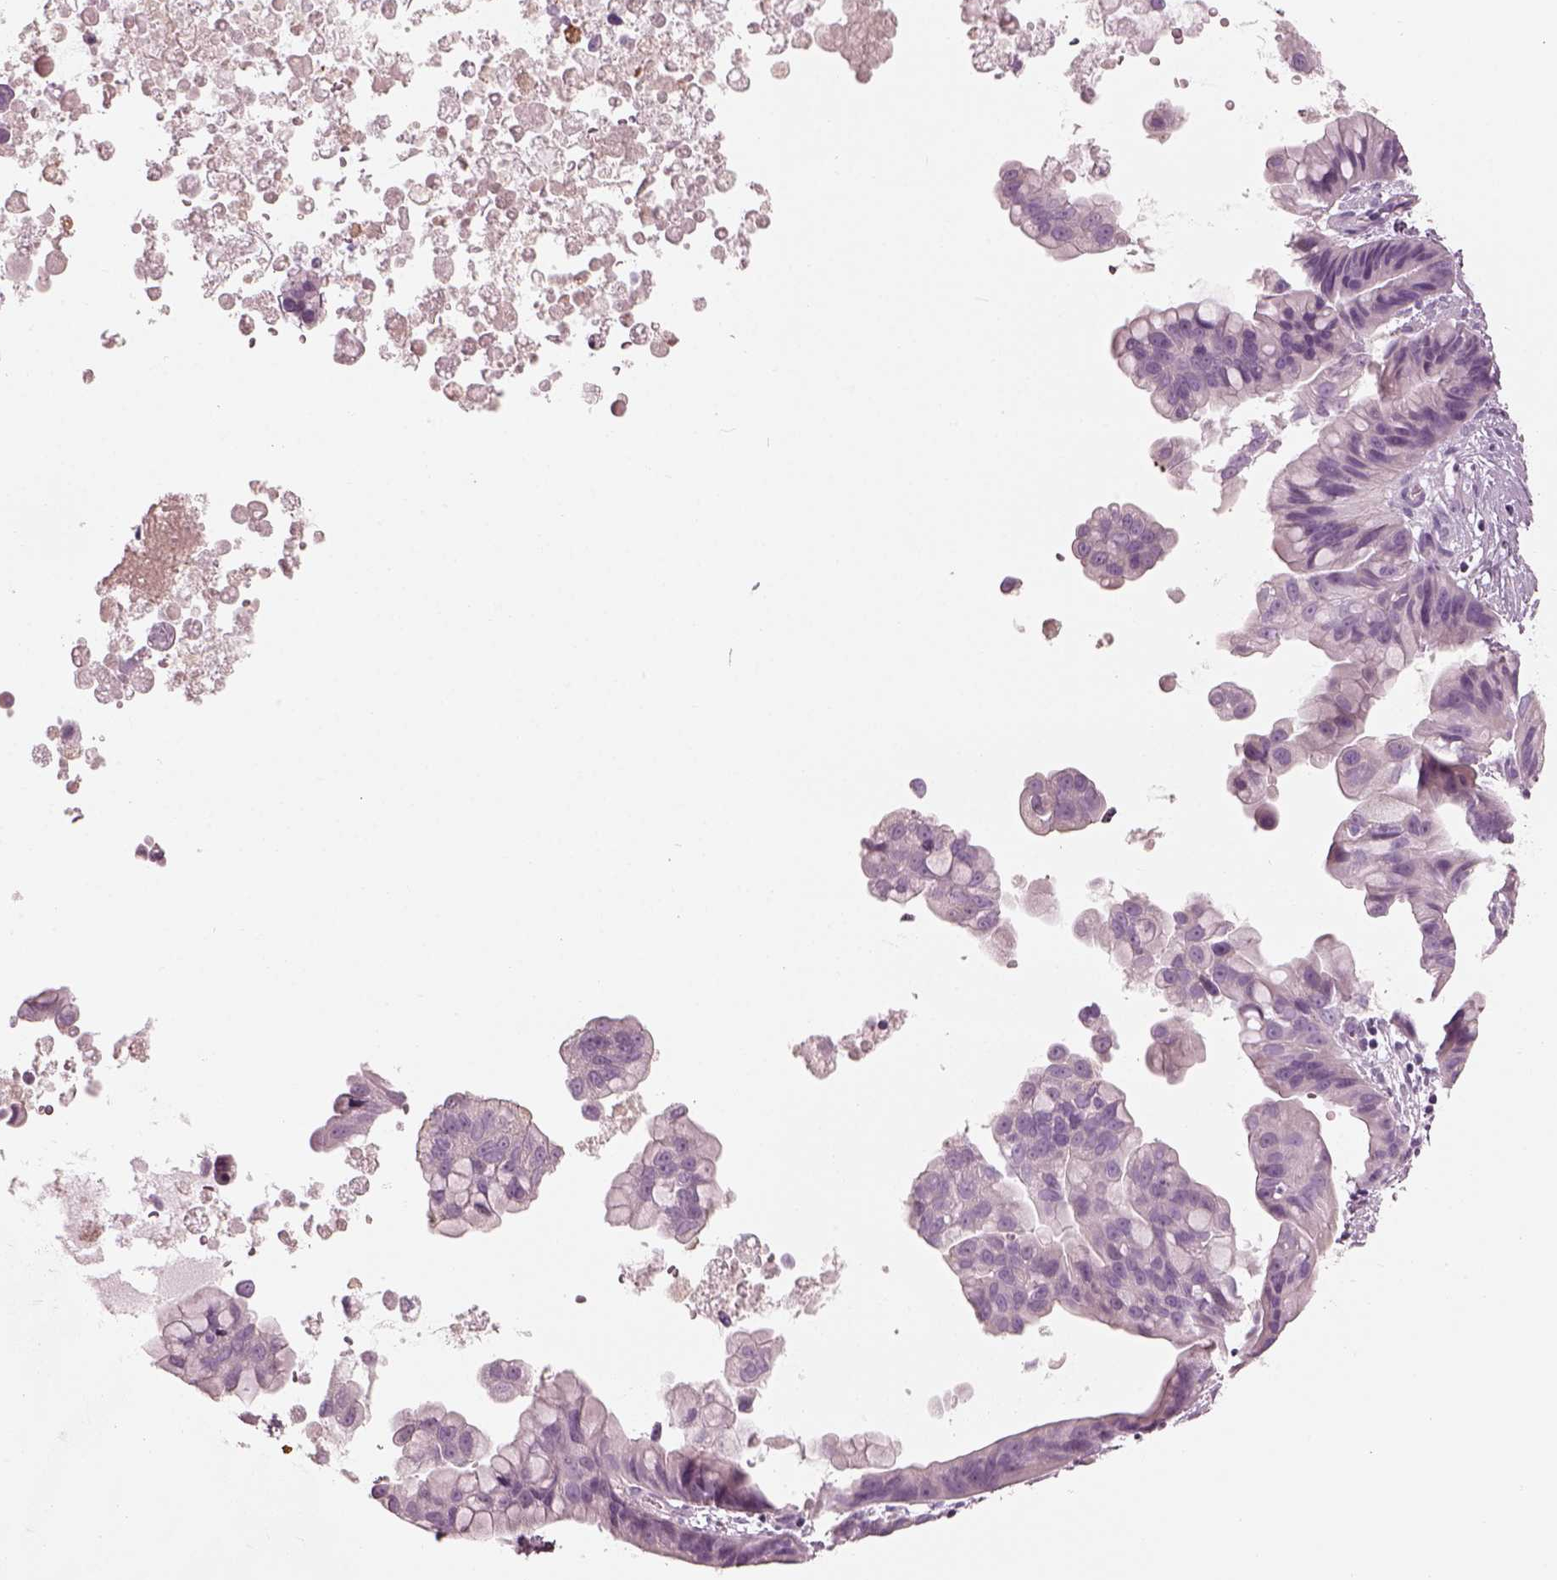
{"staining": {"intensity": "negative", "quantity": "none", "location": "none"}, "tissue": "ovarian cancer", "cell_type": "Tumor cells", "image_type": "cancer", "snomed": [{"axis": "morphology", "description": "Cystadenocarcinoma, mucinous, NOS"}, {"axis": "topography", "description": "Ovary"}], "caption": "DAB (3,3'-diaminobenzidine) immunohistochemical staining of human ovarian cancer displays no significant expression in tumor cells.", "gene": "RSPH9", "patient": {"sex": "female", "age": 76}}